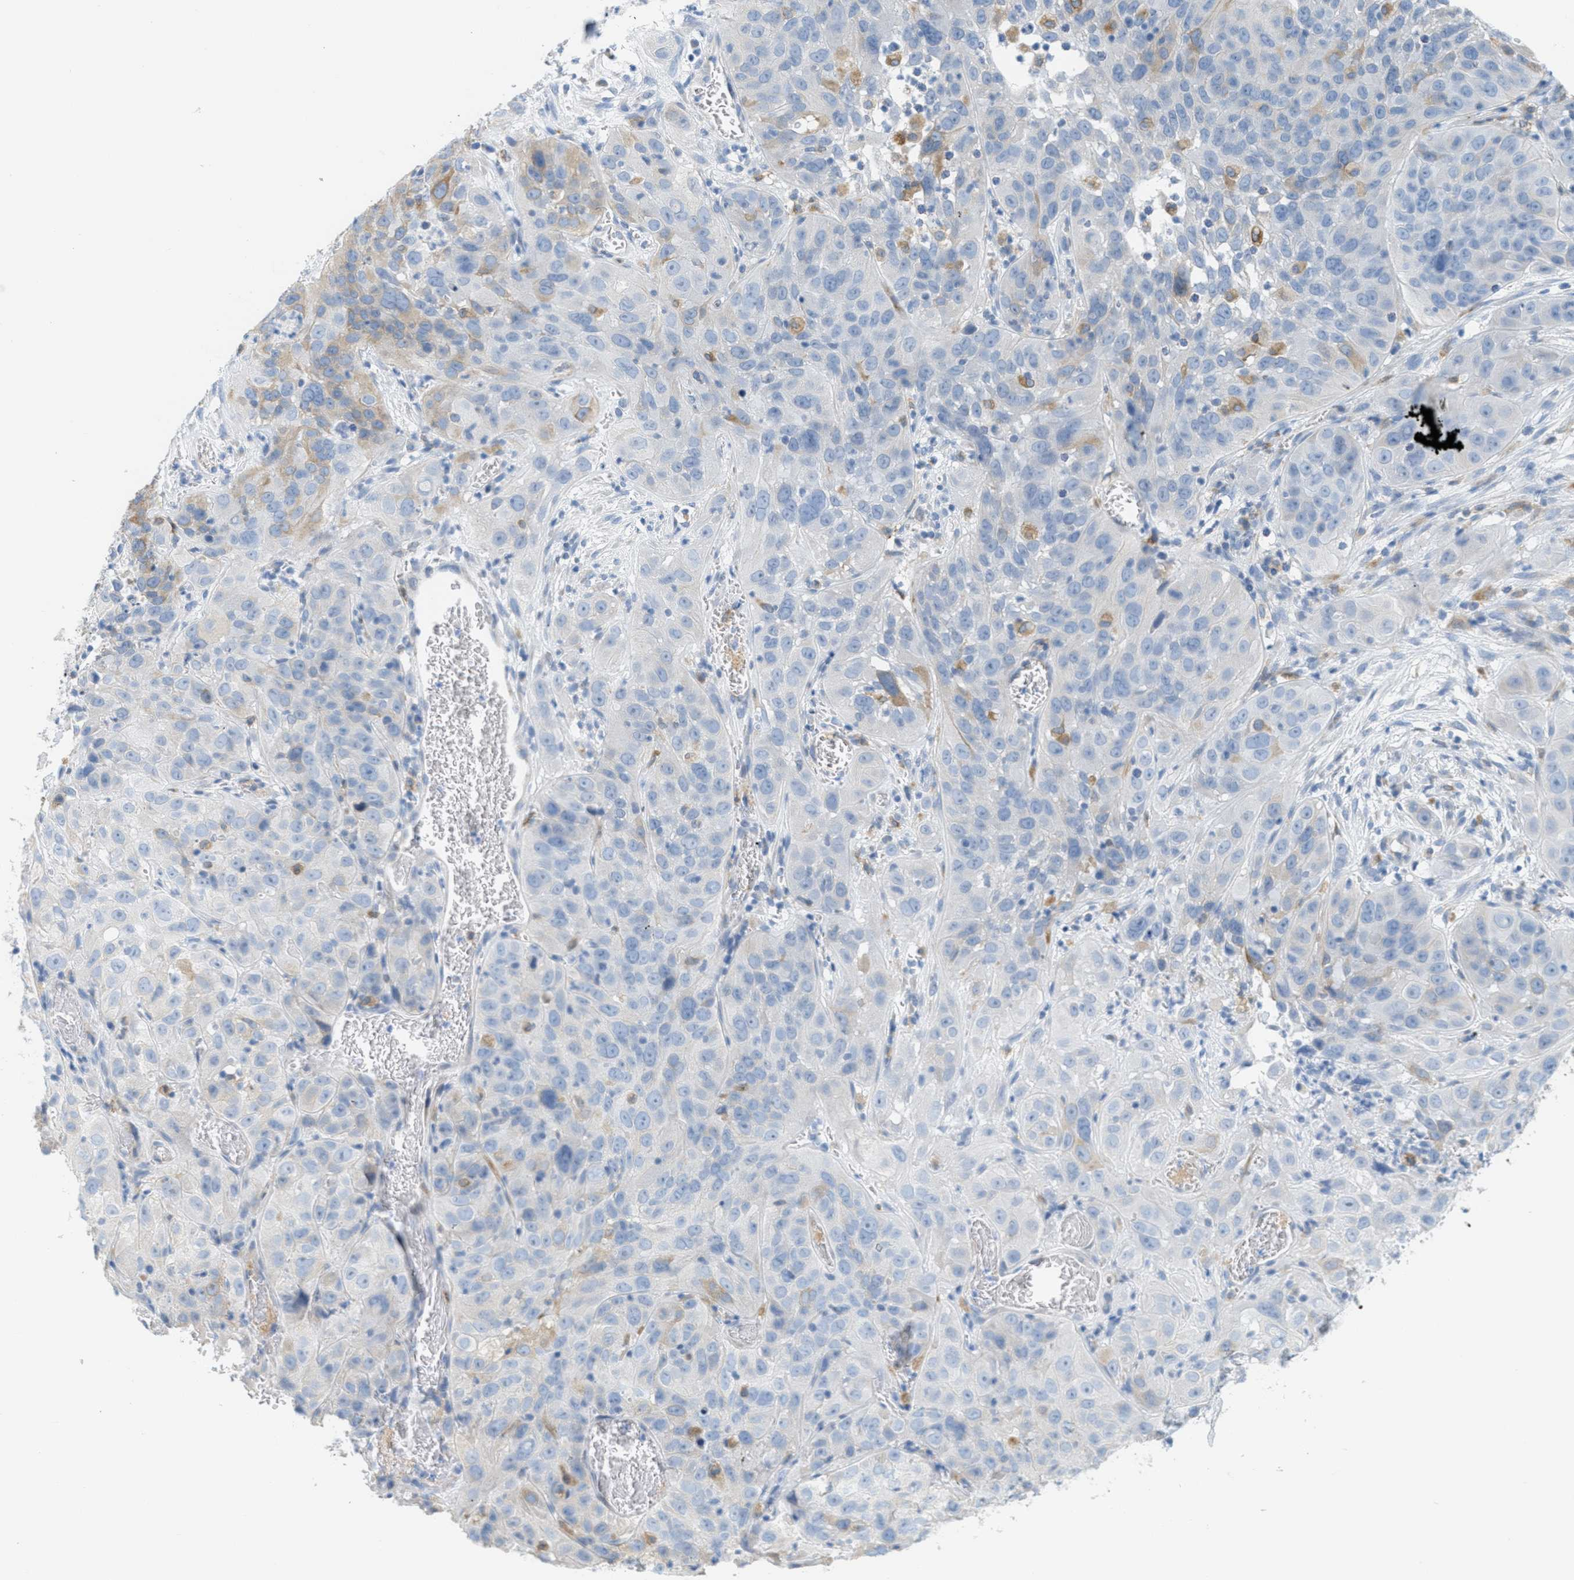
{"staining": {"intensity": "weak", "quantity": "<25%", "location": "cytoplasmic/membranous"}, "tissue": "cervical cancer", "cell_type": "Tumor cells", "image_type": "cancer", "snomed": [{"axis": "morphology", "description": "Squamous cell carcinoma, NOS"}, {"axis": "topography", "description": "Cervix"}], "caption": "Immunohistochemistry (IHC) image of neoplastic tissue: cervical cancer stained with DAB shows no significant protein positivity in tumor cells.", "gene": "TEX264", "patient": {"sex": "female", "age": 32}}